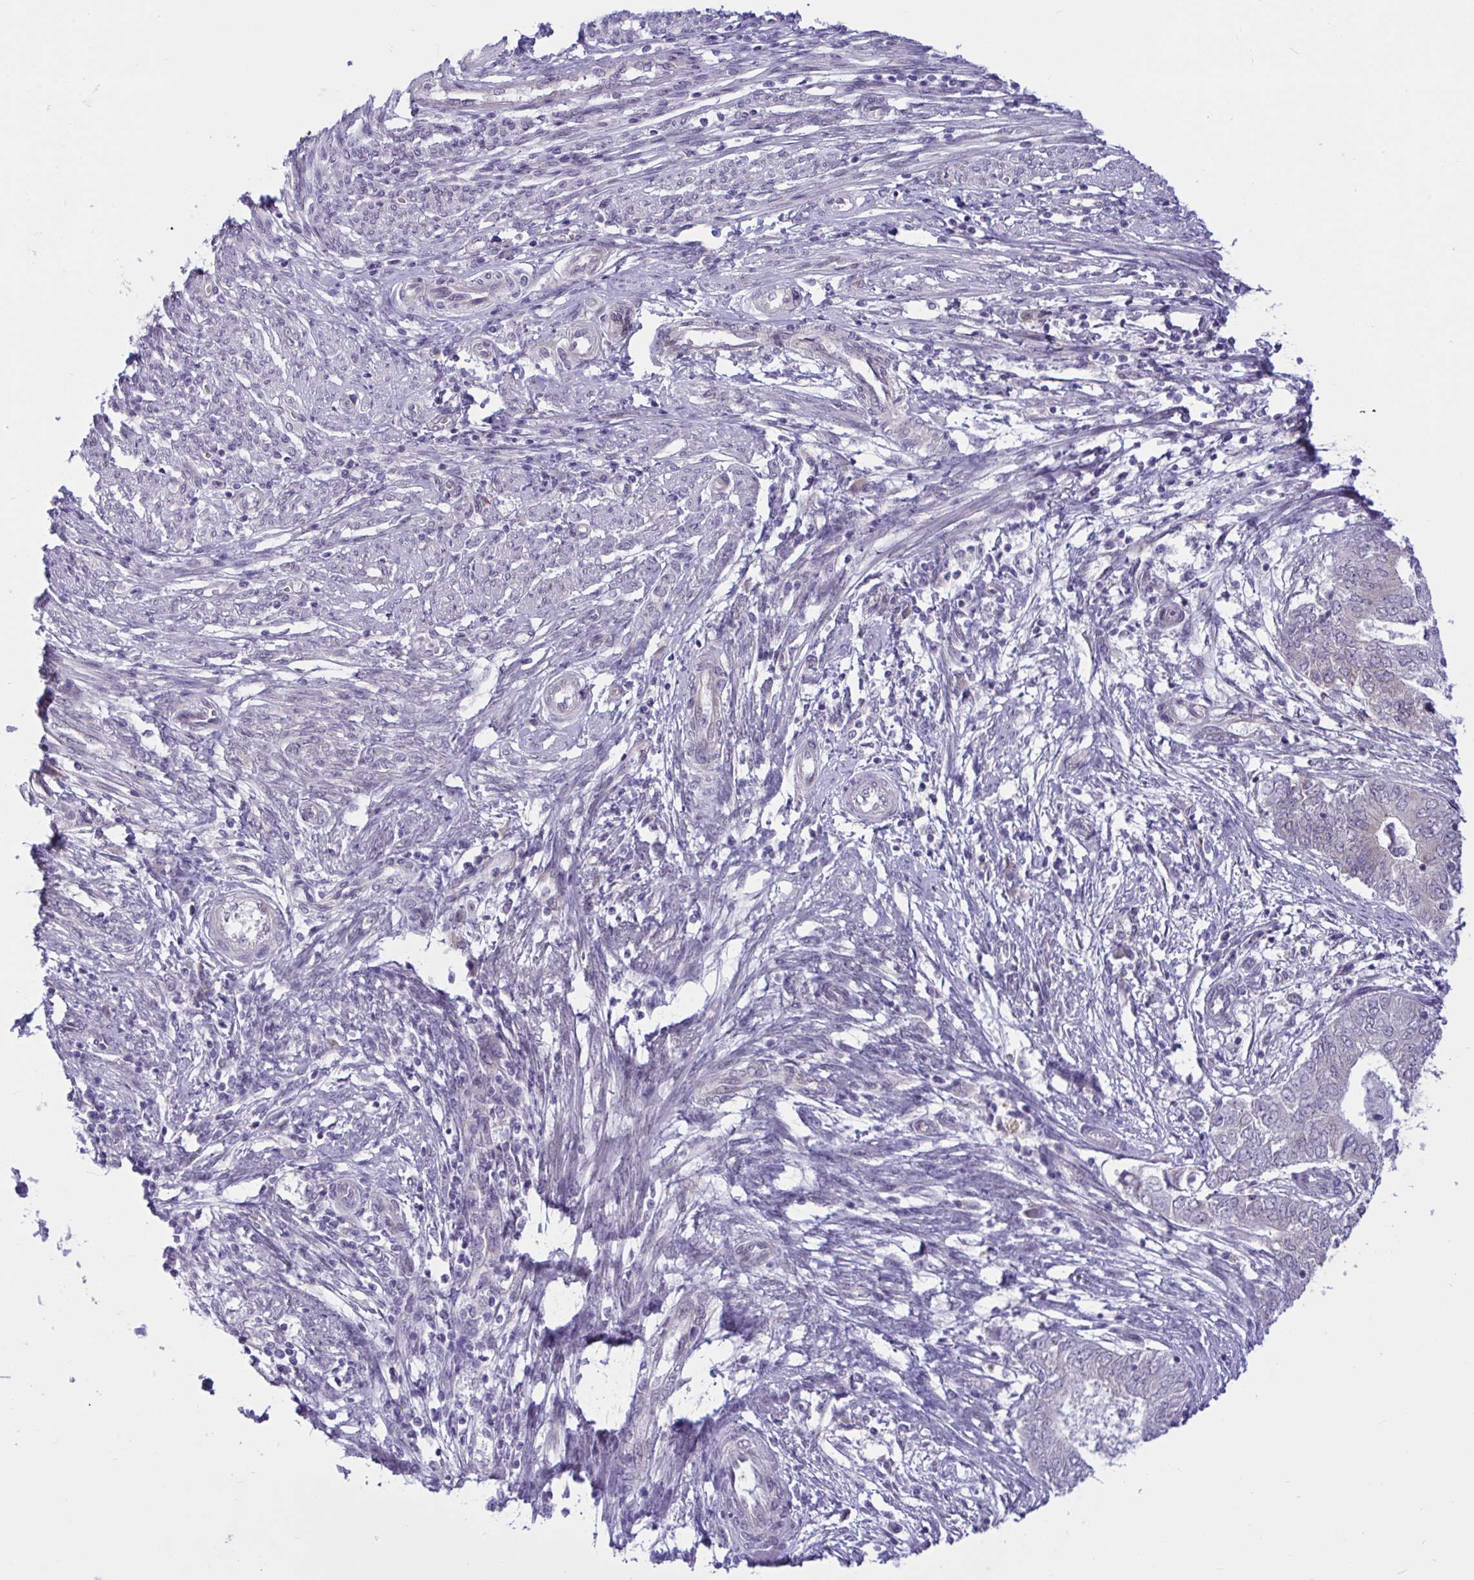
{"staining": {"intensity": "weak", "quantity": "<25%", "location": "cytoplasmic/membranous"}, "tissue": "endometrial cancer", "cell_type": "Tumor cells", "image_type": "cancer", "snomed": [{"axis": "morphology", "description": "Adenocarcinoma, NOS"}, {"axis": "topography", "description": "Endometrium"}], "caption": "A photomicrograph of human endometrial cancer (adenocarcinoma) is negative for staining in tumor cells.", "gene": "CAMLG", "patient": {"sex": "female", "age": 62}}